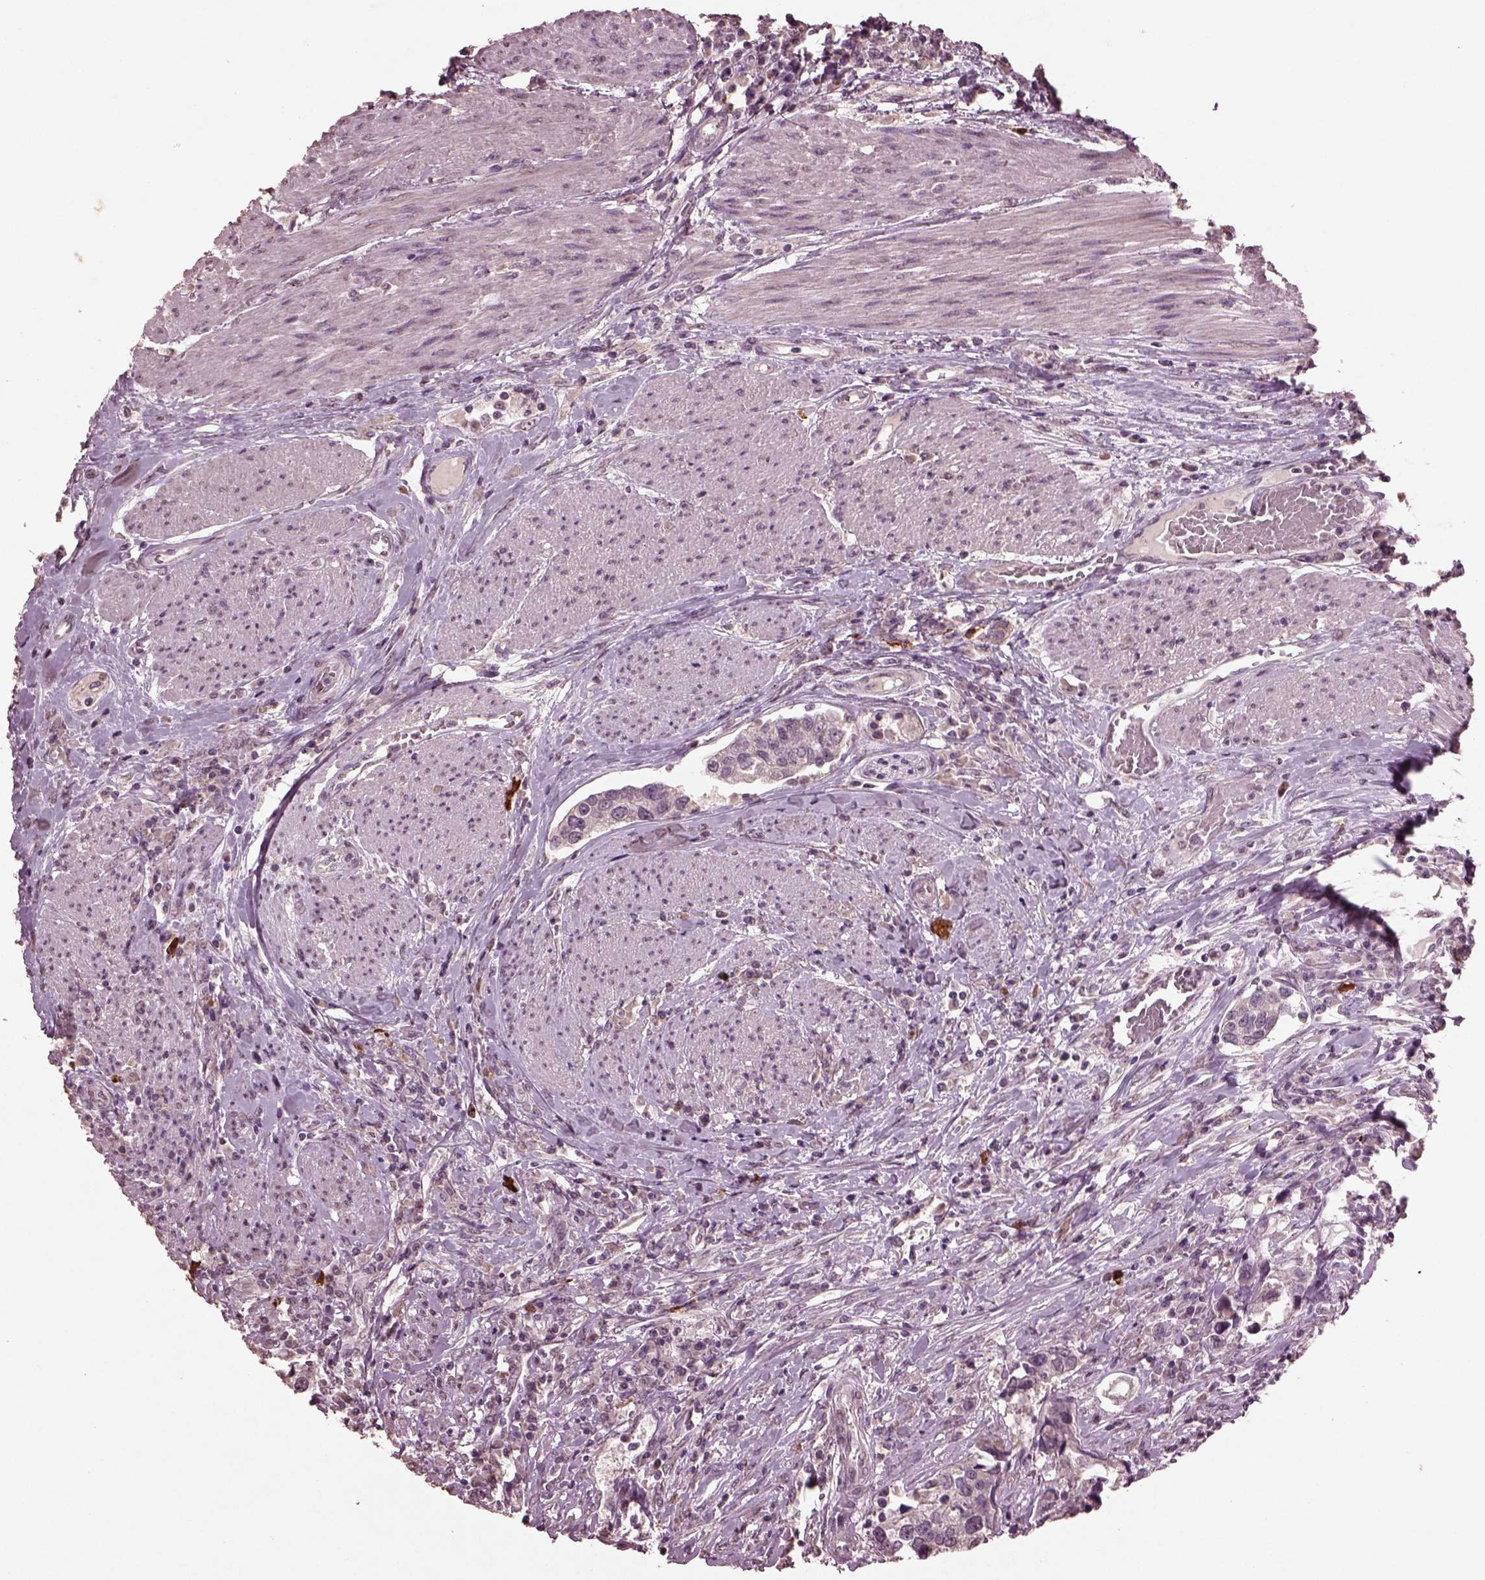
{"staining": {"intensity": "negative", "quantity": "none", "location": "none"}, "tissue": "urothelial cancer", "cell_type": "Tumor cells", "image_type": "cancer", "snomed": [{"axis": "morphology", "description": "Urothelial carcinoma, NOS"}, {"axis": "morphology", "description": "Urothelial carcinoma, High grade"}, {"axis": "topography", "description": "Urinary bladder"}], "caption": "Urothelial cancer was stained to show a protein in brown. There is no significant staining in tumor cells.", "gene": "IL18RAP", "patient": {"sex": "male", "age": 63}}